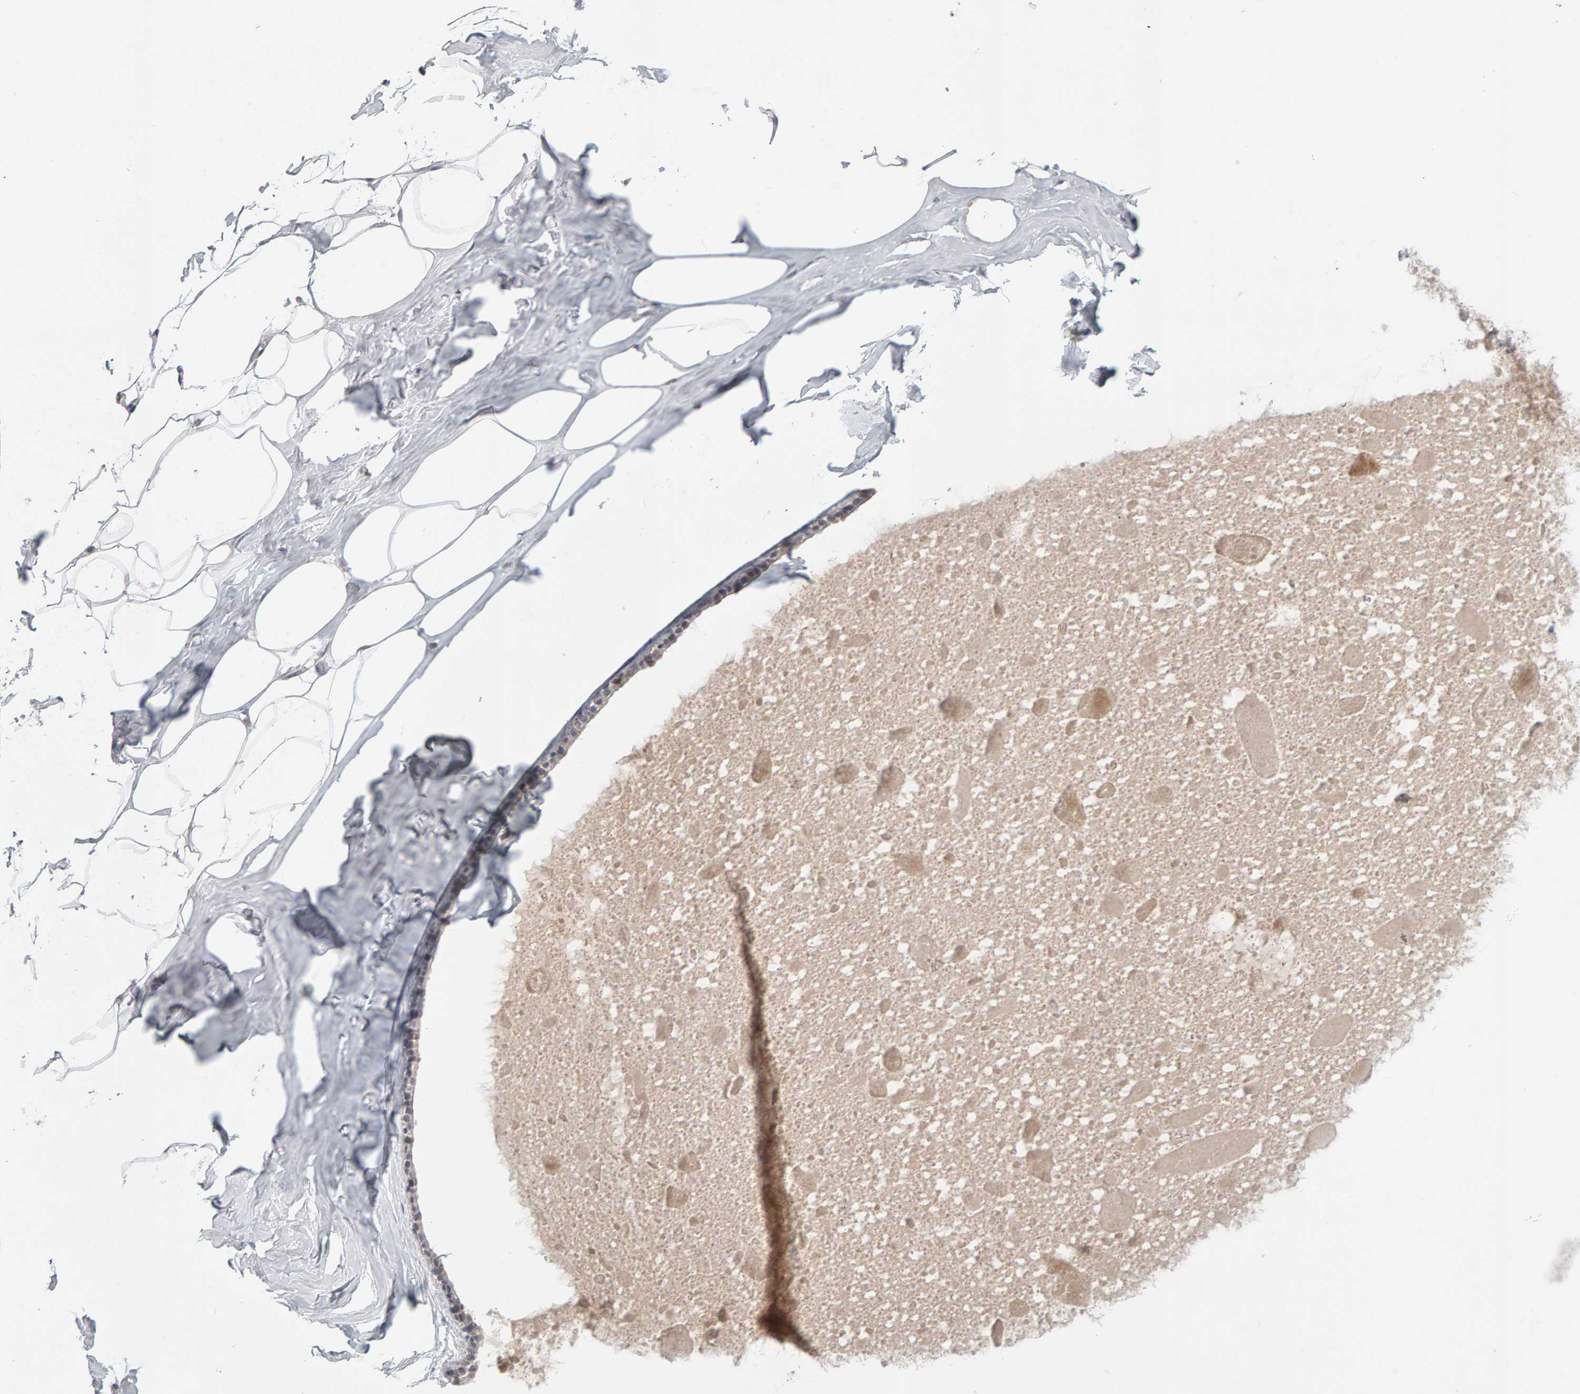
{"staining": {"intensity": "weak", "quantity": ">75%", "location": "cytoplasmic/membranous"}, "tissue": "adipose tissue", "cell_type": "Adipocytes", "image_type": "normal", "snomed": [{"axis": "morphology", "description": "Normal tissue, NOS"}, {"axis": "morphology", "description": "Fibrosis, NOS"}, {"axis": "topography", "description": "Breast"}, {"axis": "topography", "description": "Adipose tissue"}], "caption": "A histopathology image of adipose tissue stained for a protein shows weak cytoplasmic/membranous brown staining in adipocytes. The staining is performed using DAB brown chromogen to label protein expression. The nuclei are counter-stained blue using hematoxylin.", "gene": "DAP3", "patient": {"sex": "female", "age": 39}}